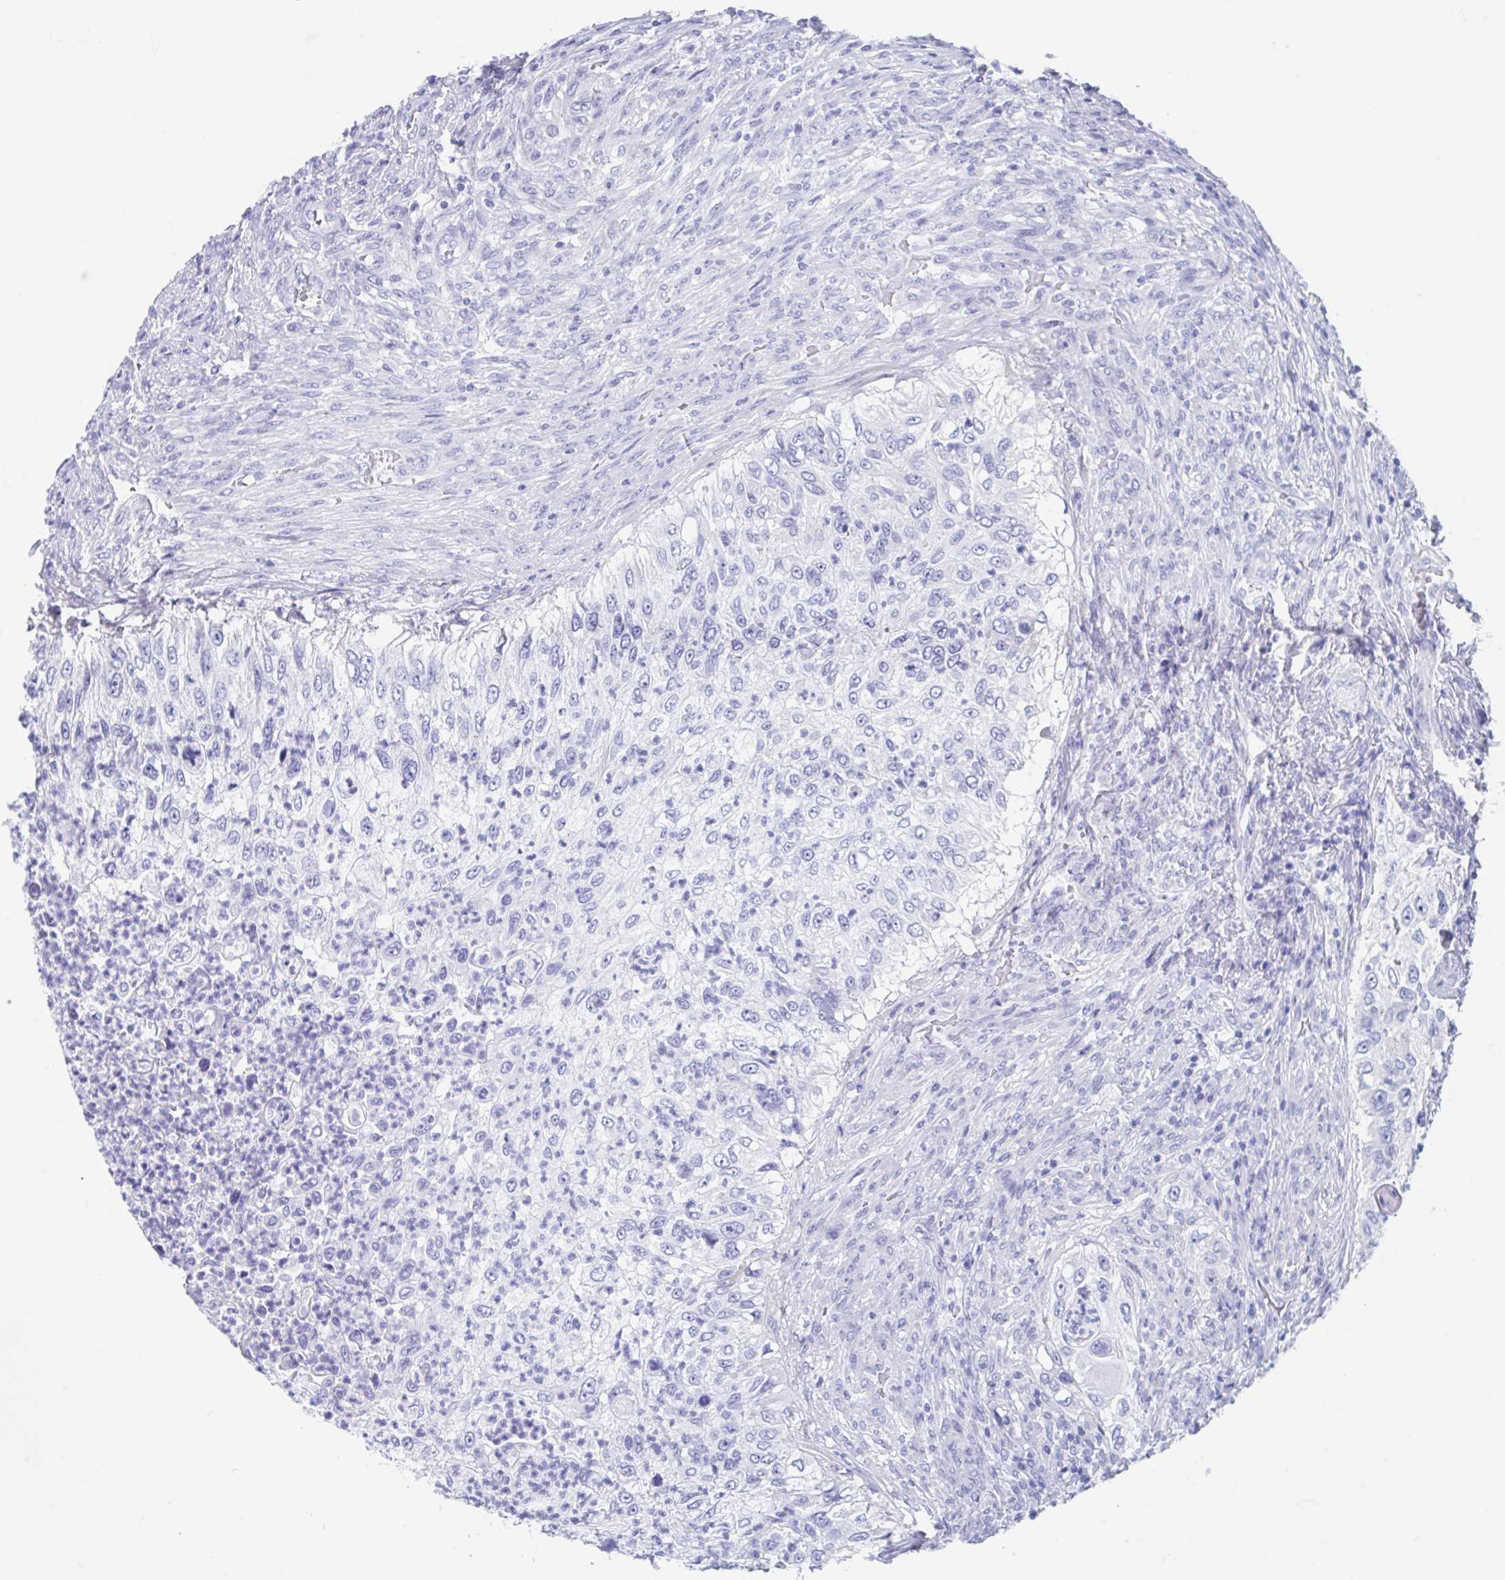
{"staining": {"intensity": "negative", "quantity": "none", "location": "none"}, "tissue": "urothelial cancer", "cell_type": "Tumor cells", "image_type": "cancer", "snomed": [{"axis": "morphology", "description": "Urothelial carcinoma, High grade"}, {"axis": "topography", "description": "Urinary bladder"}], "caption": "Micrograph shows no protein positivity in tumor cells of urothelial cancer tissue. The staining is performed using DAB brown chromogen with nuclei counter-stained in using hematoxylin.", "gene": "SHCBP1L", "patient": {"sex": "female", "age": 60}}